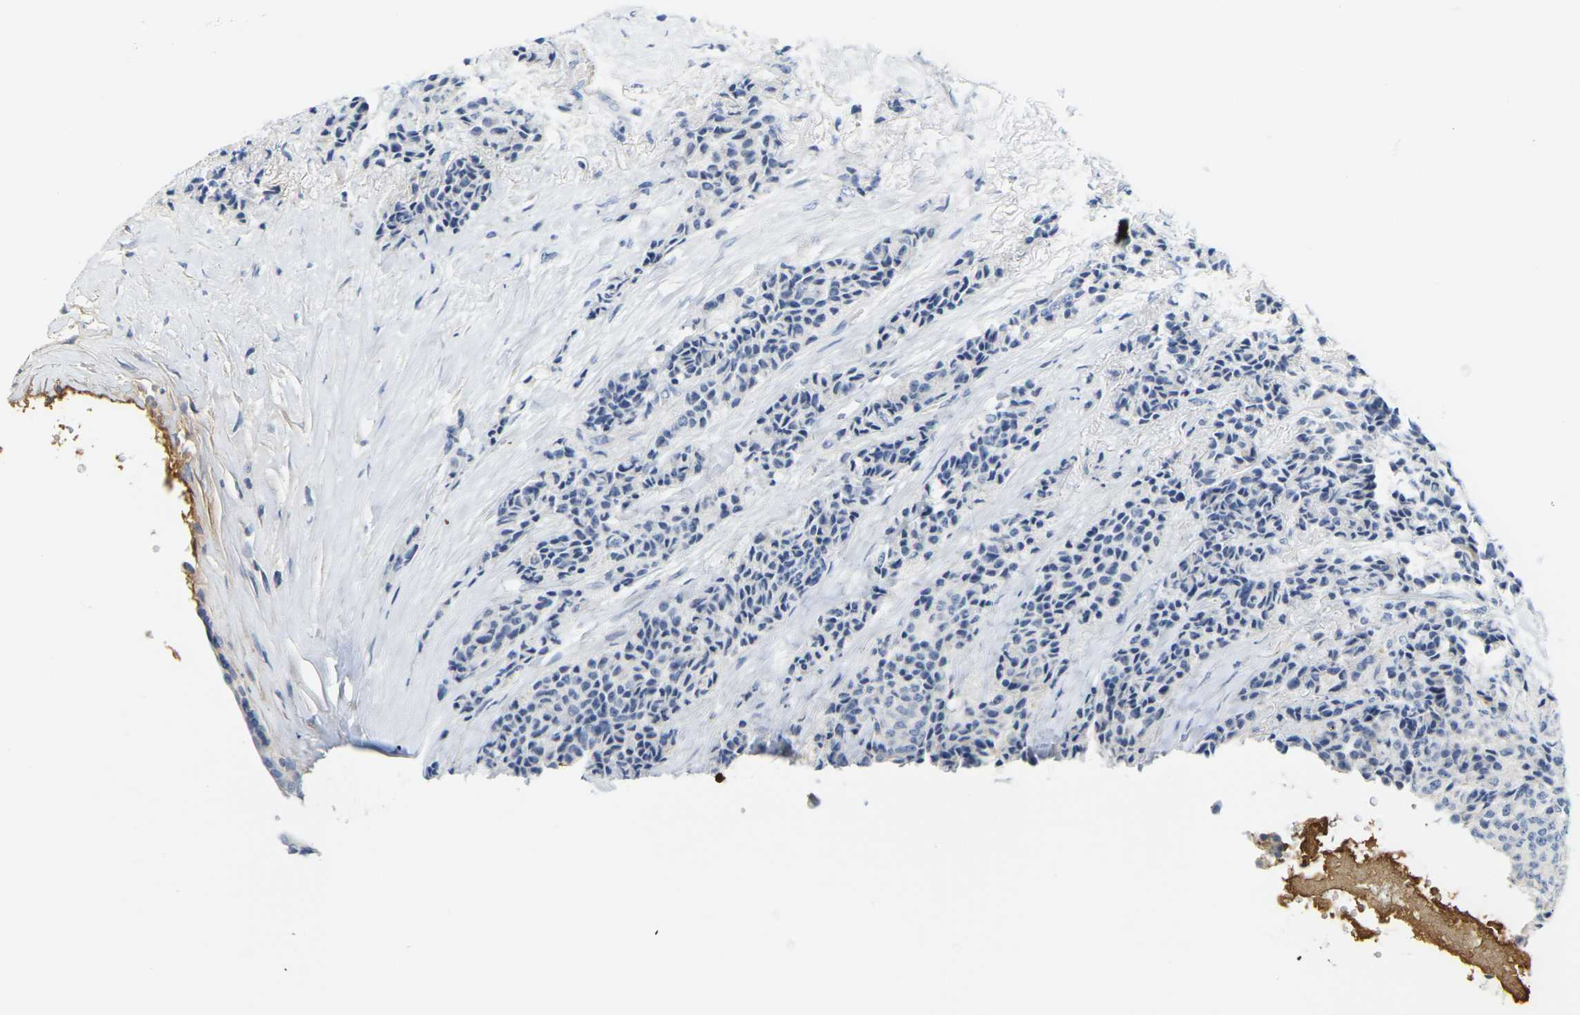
{"staining": {"intensity": "negative", "quantity": "none", "location": "none"}, "tissue": "carcinoid", "cell_type": "Tumor cells", "image_type": "cancer", "snomed": [{"axis": "morphology", "description": "Carcinoid, malignant, NOS"}, {"axis": "topography", "description": "Colon"}], "caption": "The immunohistochemistry photomicrograph has no significant positivity in tumor cells of carcinoid tissue. Brightfield microscopy of immunohistochemistry stained with DAB (3,3'-diaminobenzidine) (brown) and hematoxylin (blue), captured at high magnification.", "gene": "OTOF", "patient": {"sex": "female", "age": 61}}